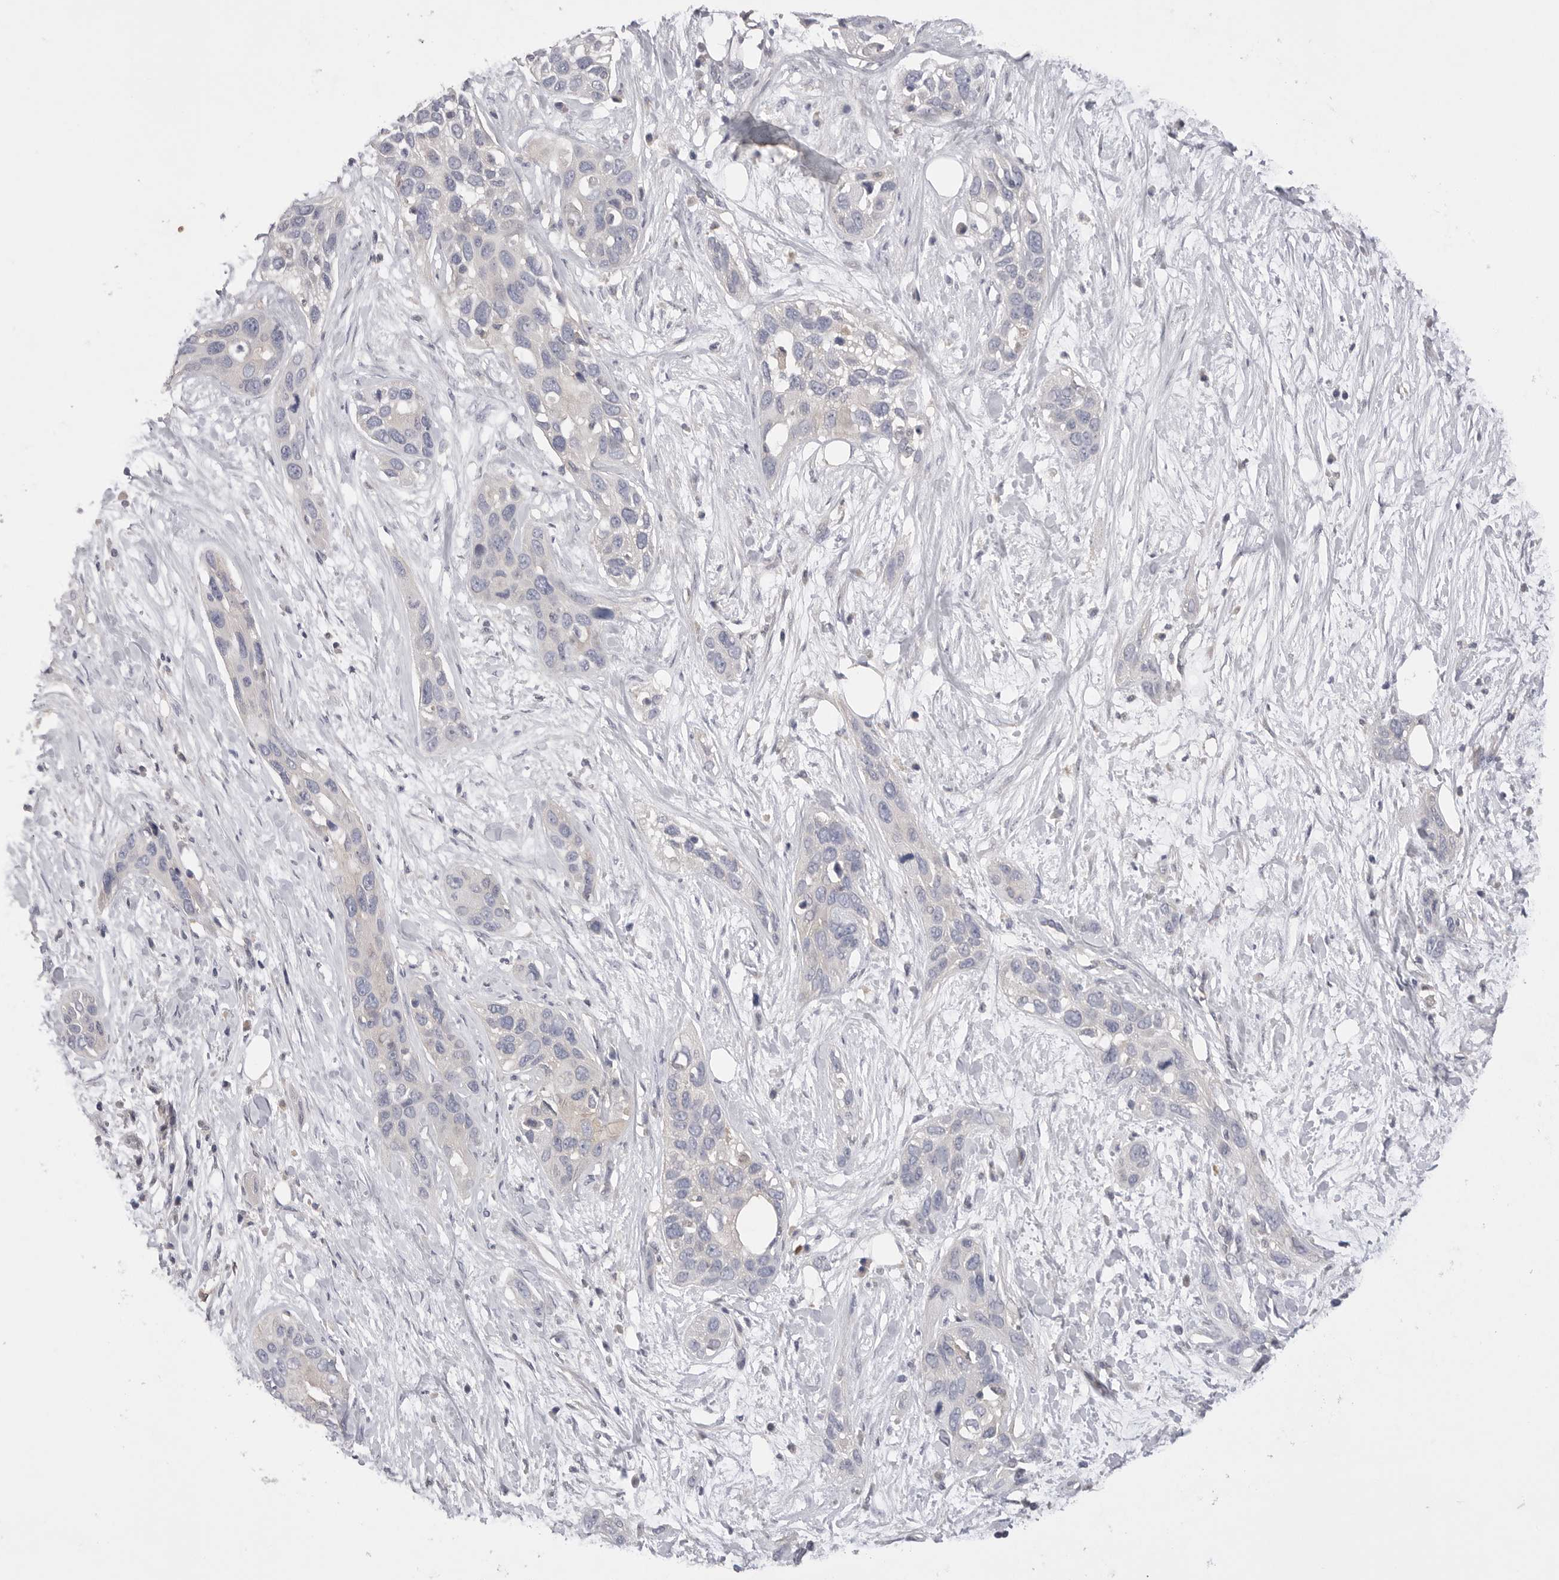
{"staining": {"intensity": "negative", "quantity": "none", "location": "none"}, "tissue": "pancreatic cancer", "cell_type": "Tumor cells", "image_type": "cancer", "snomed": [{"axis": "morphology", "description": "Adenocarcinoma, NOS"}, {"axis": "topography", "description": "Pancreas"}], "caption": "Pancreatic adenocarcinoma stained for a protein using immunohistochemistry (IHC) shows no expression tumor cells.", "gene": "VAC14", "patient": {"sex": "female", "age": 60}}